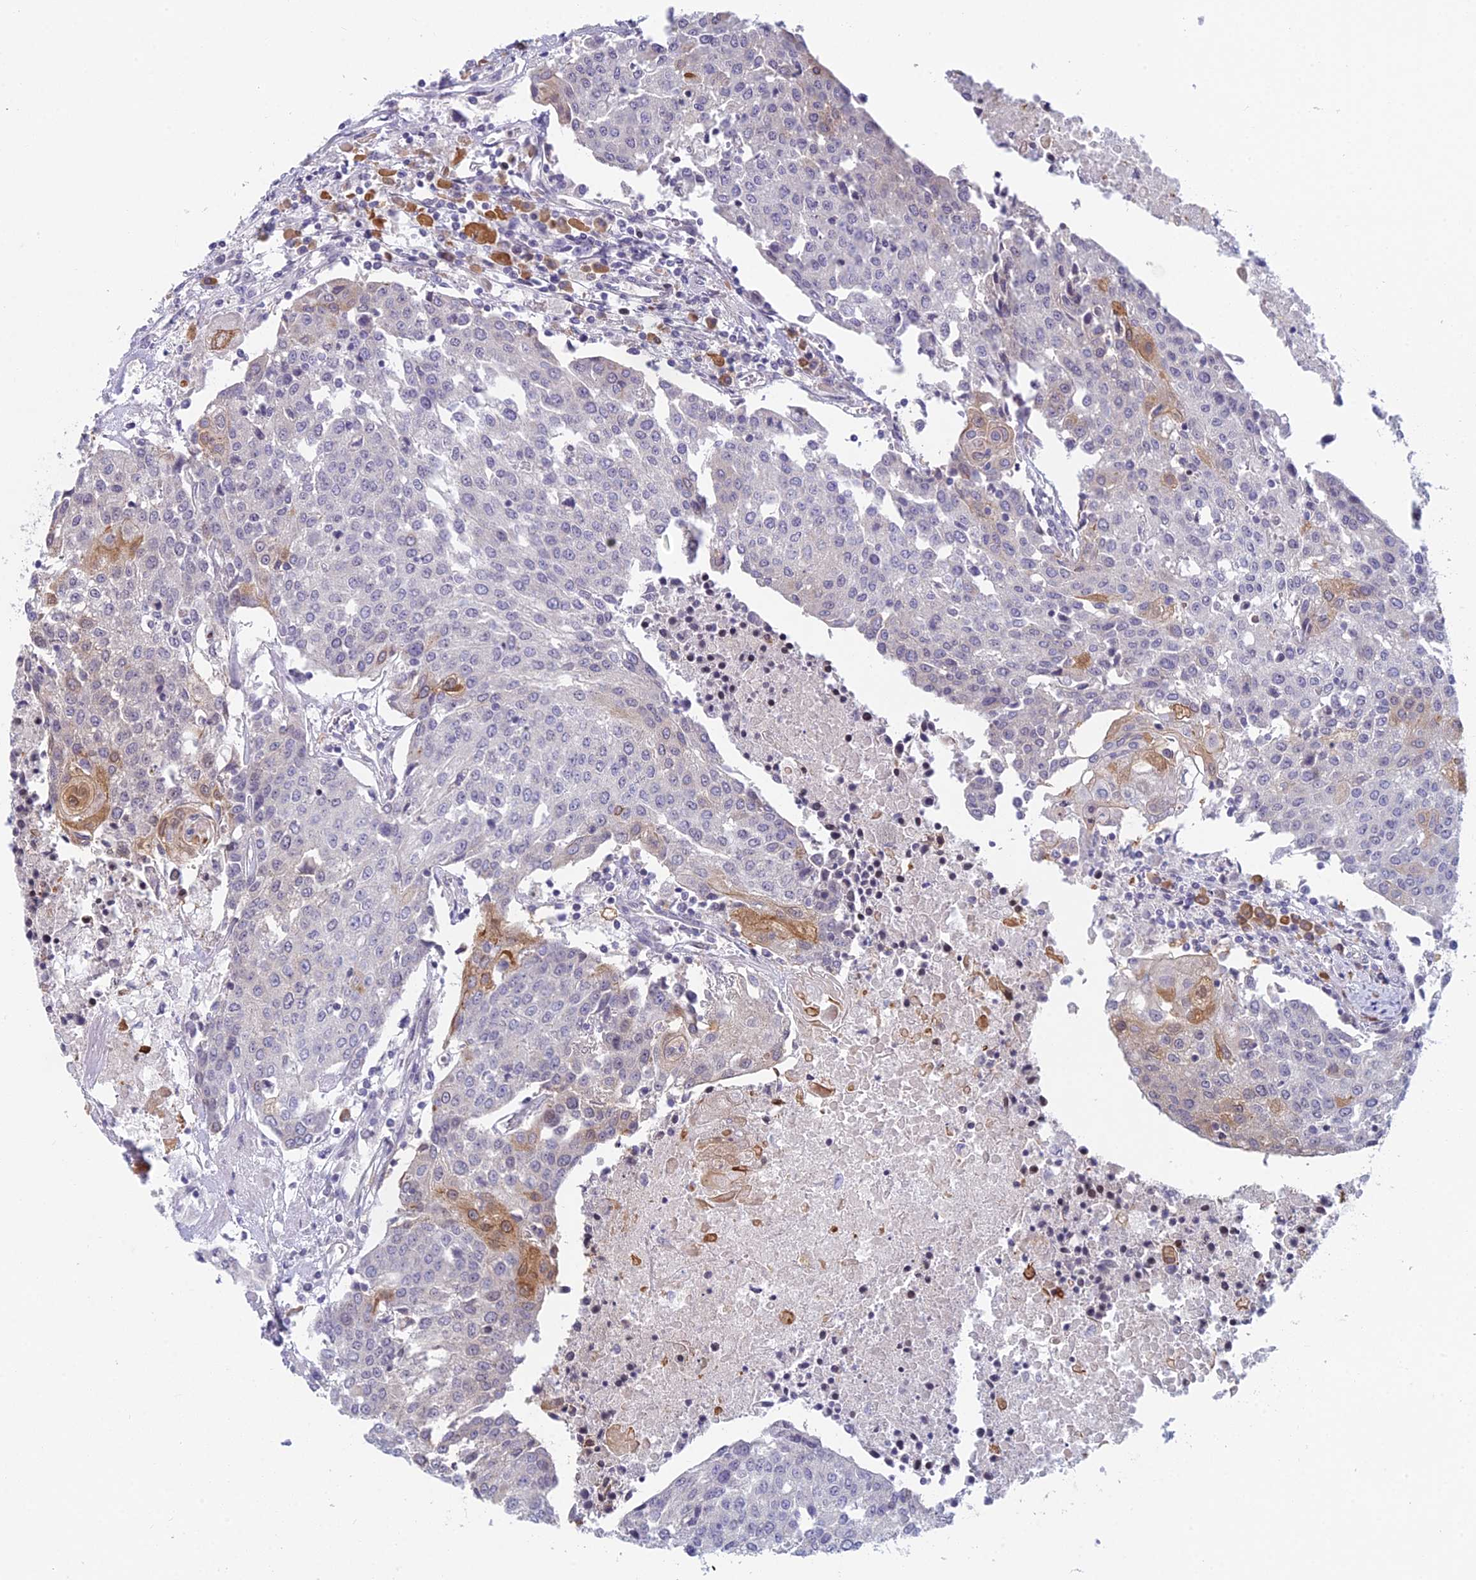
{"staining": {"intensity": "moderate", "quantity": "<25%", "location": "cytoplasmic/membranous"}, "tissue": "urothelial cancer", "cell_type": "Tumor cells", "image_type": "cancer", "snomed": [{"axis": "morphology", "description": "Urothelial carcinoma, High grade"}, {"axis": "topography", "description": "Urinary bladder"}], "caption": "Tumor cells demonstrate low levels of moderate cytoplasmic/membranous staining in about <25% of cells in human urothelial cancer. The protein of interest is shown in brown color, while the nuclei are stained blue.", "gene": "PPP1R26", "patient": {"sex": "female", "age": 85}}